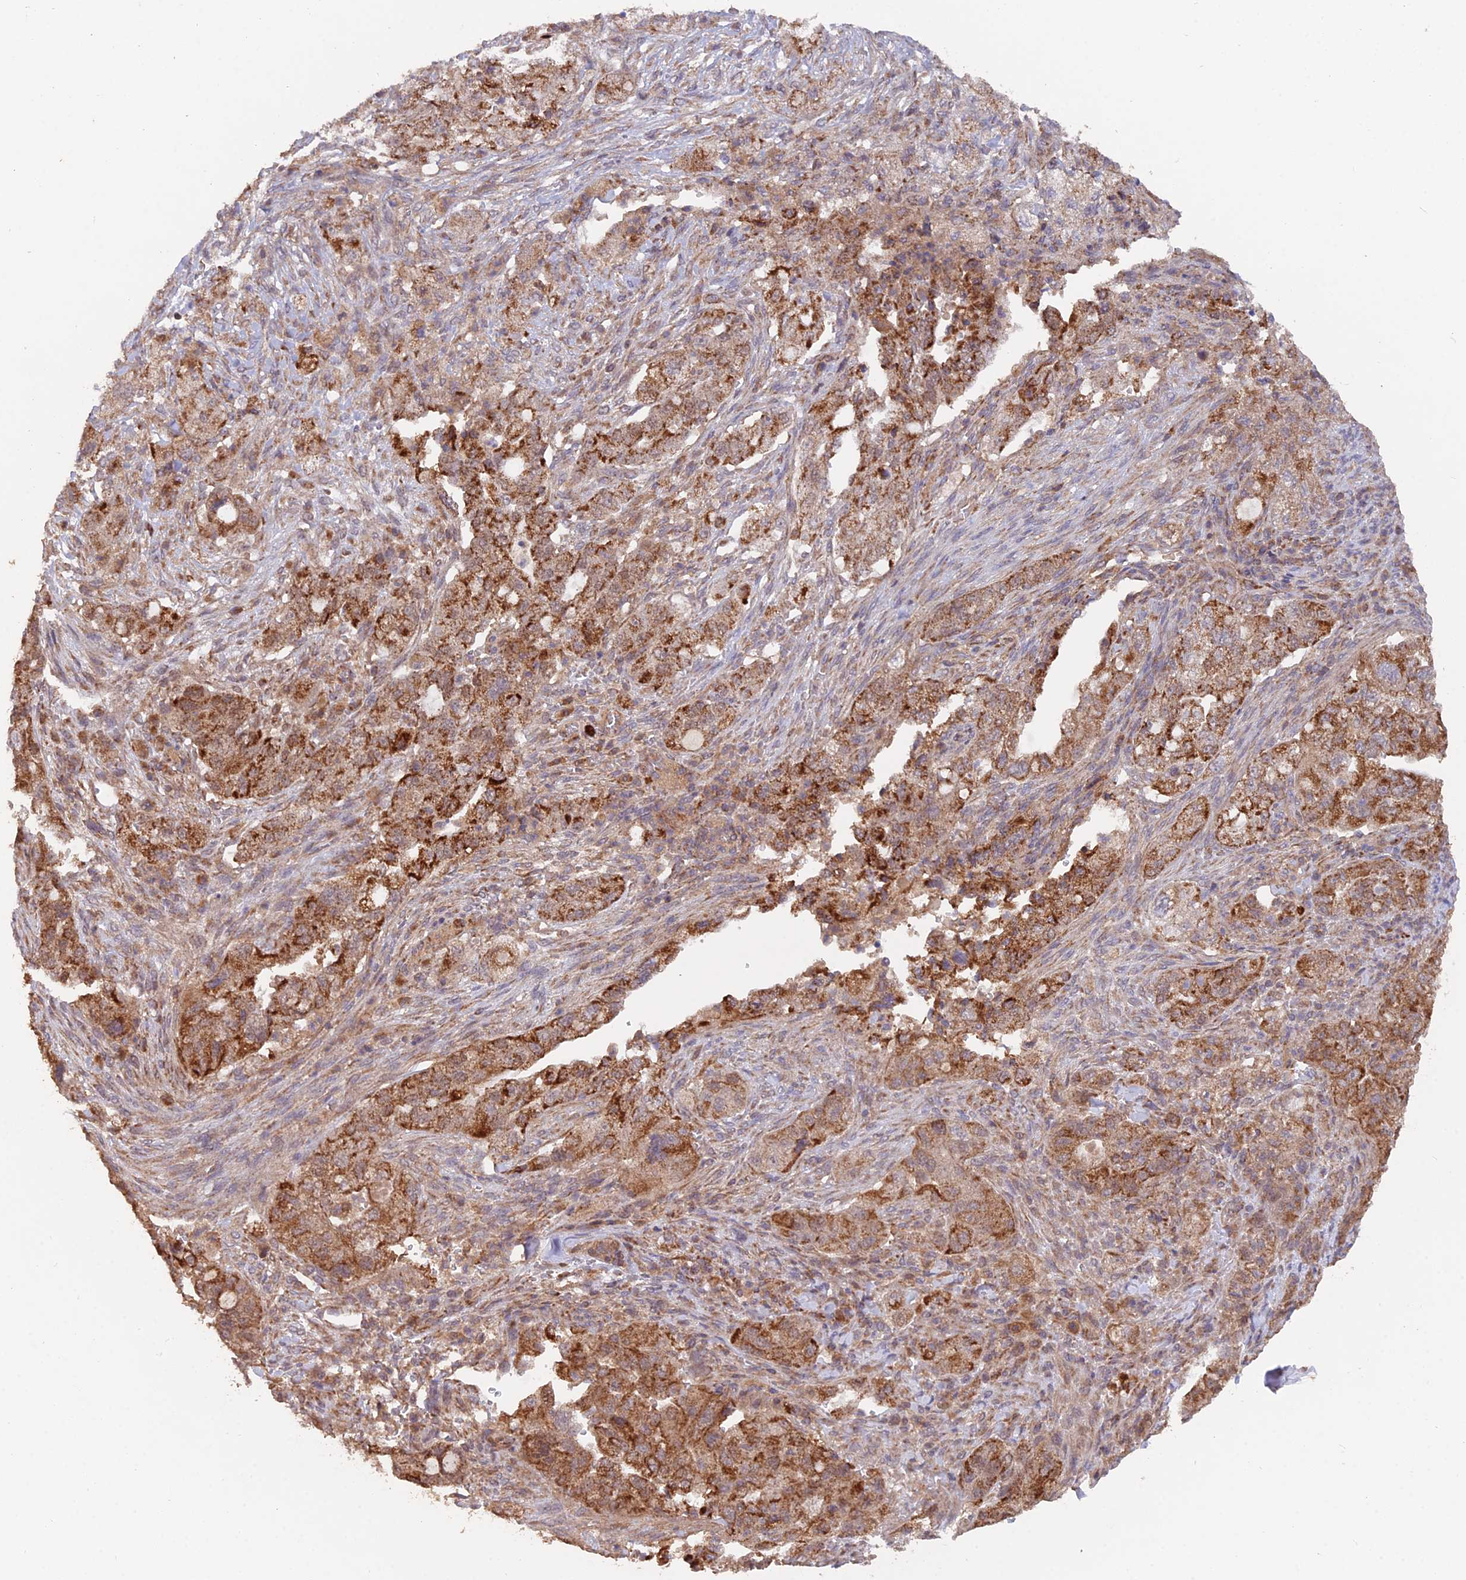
{"staining": {"intensity": "strong", "quantity": "25%-75%", "location": "cytoplasmic/membranous"}, "tissue": "pancreatic cancer", "cell_type": "Tumor cells", "image_type": "cancer", "snomed": [{"axis": "morphology", "description": "Adenocarcinoma, NOS"}, {"axis": "topography", "description": "Pancreas"}], "caption": "Immunohistochemistry (DAB (3,3'-diaminobenzidine)) staining of pancreatic cancer displays strong cytoplasmic/membranous protein staining in approximately 25%-75% of tumor cells. (Brightfield microscopy of DAB IHC at high magnification).", "gene": "IFT22", "patient": {"sex": "female", "age": 78}}